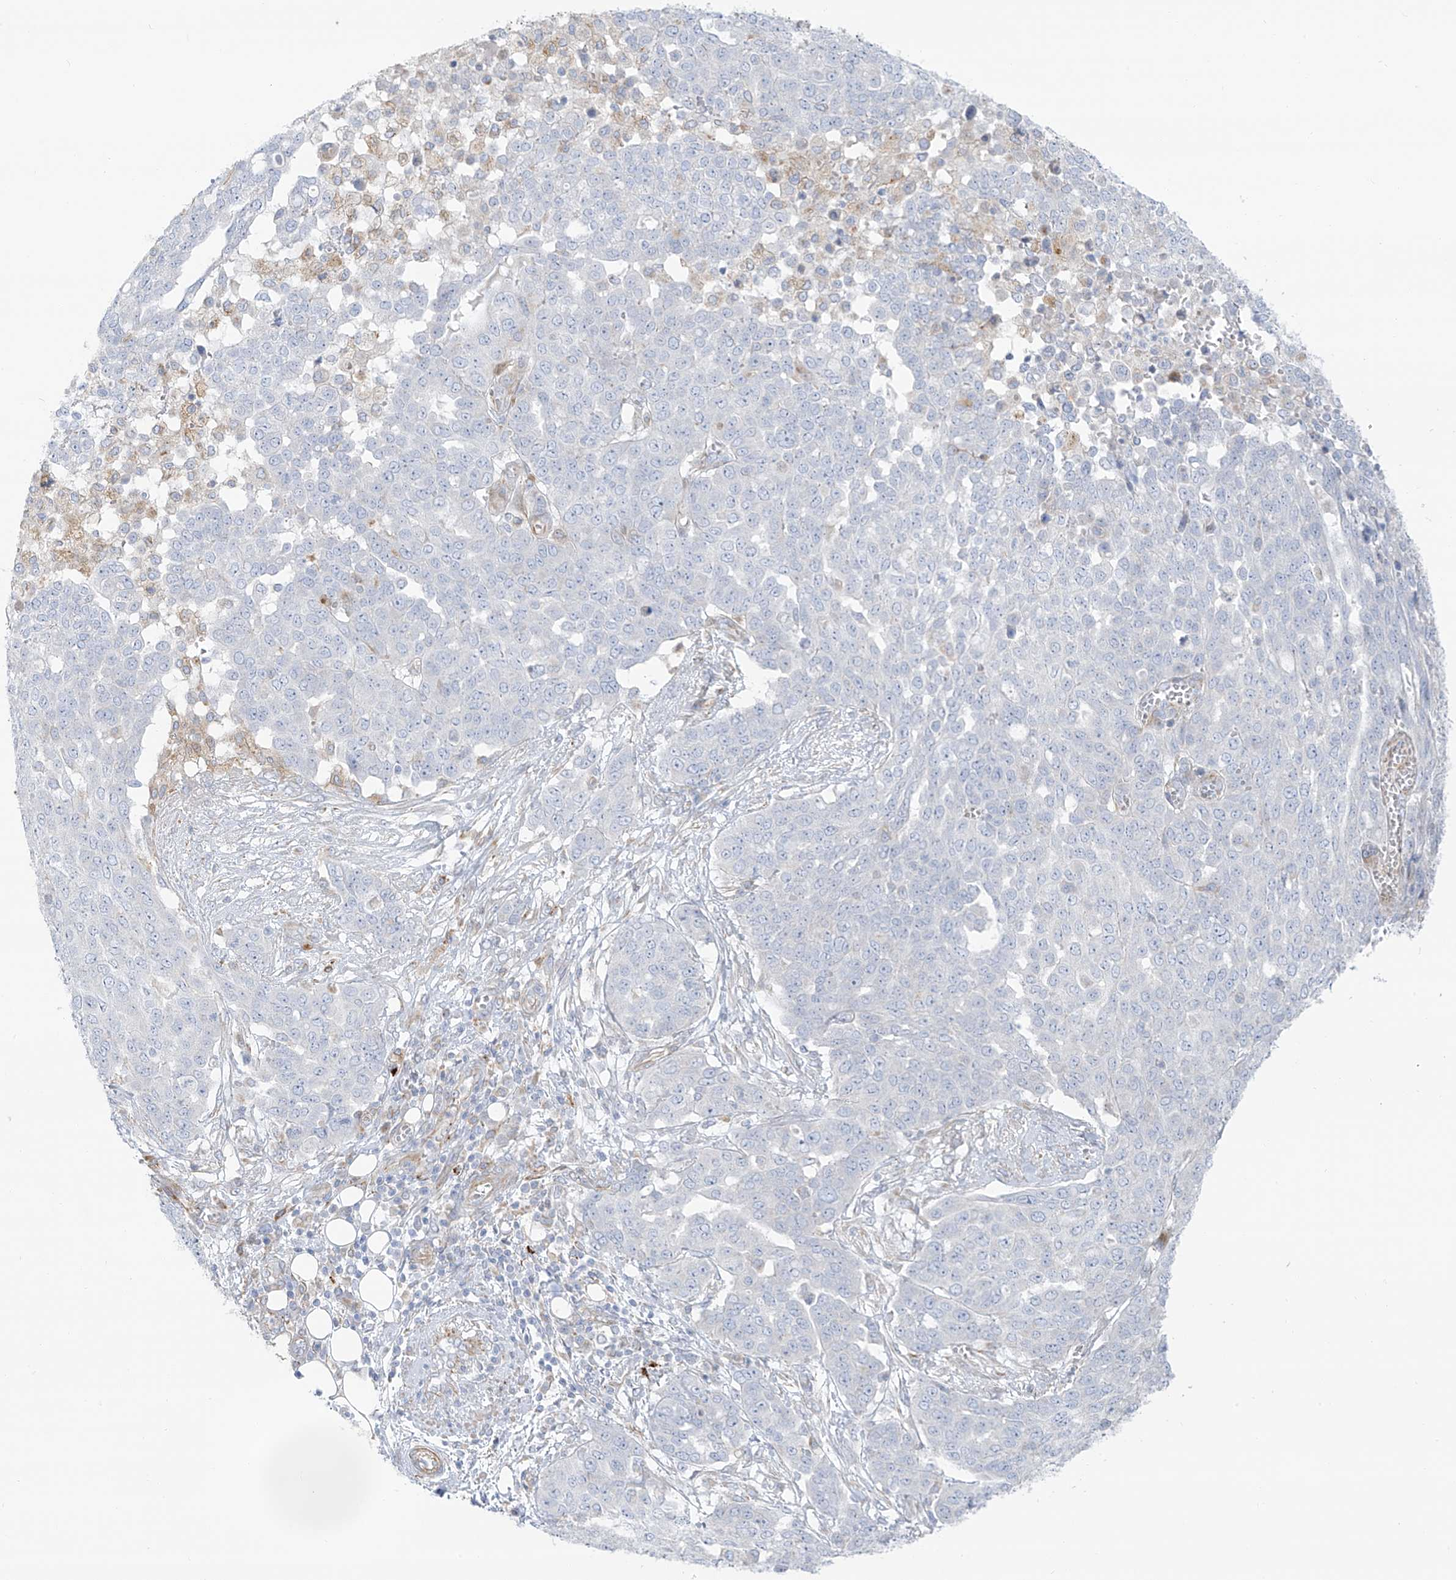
{"staining": {"intensity": "negative", "quantity": "none", "location": "none"}, "tissue": "ovarian cancer", "cell_type": "Tumor cells", "image_type": "cancer", "snomed": [{"axis": "morphology", "description": "Cystadenocarcinoma, serous, NOS"}, {"axis": "topography", "description": "Soft tissue"}, {"axis": "topography", "description": "Ovary"}], "caption": "Tumor cells show no significant expression in ovarian cancer (serous cystadenocarcinoma).", "gene": "TAL2", "patient": {"sex": "female", "age": 57}}